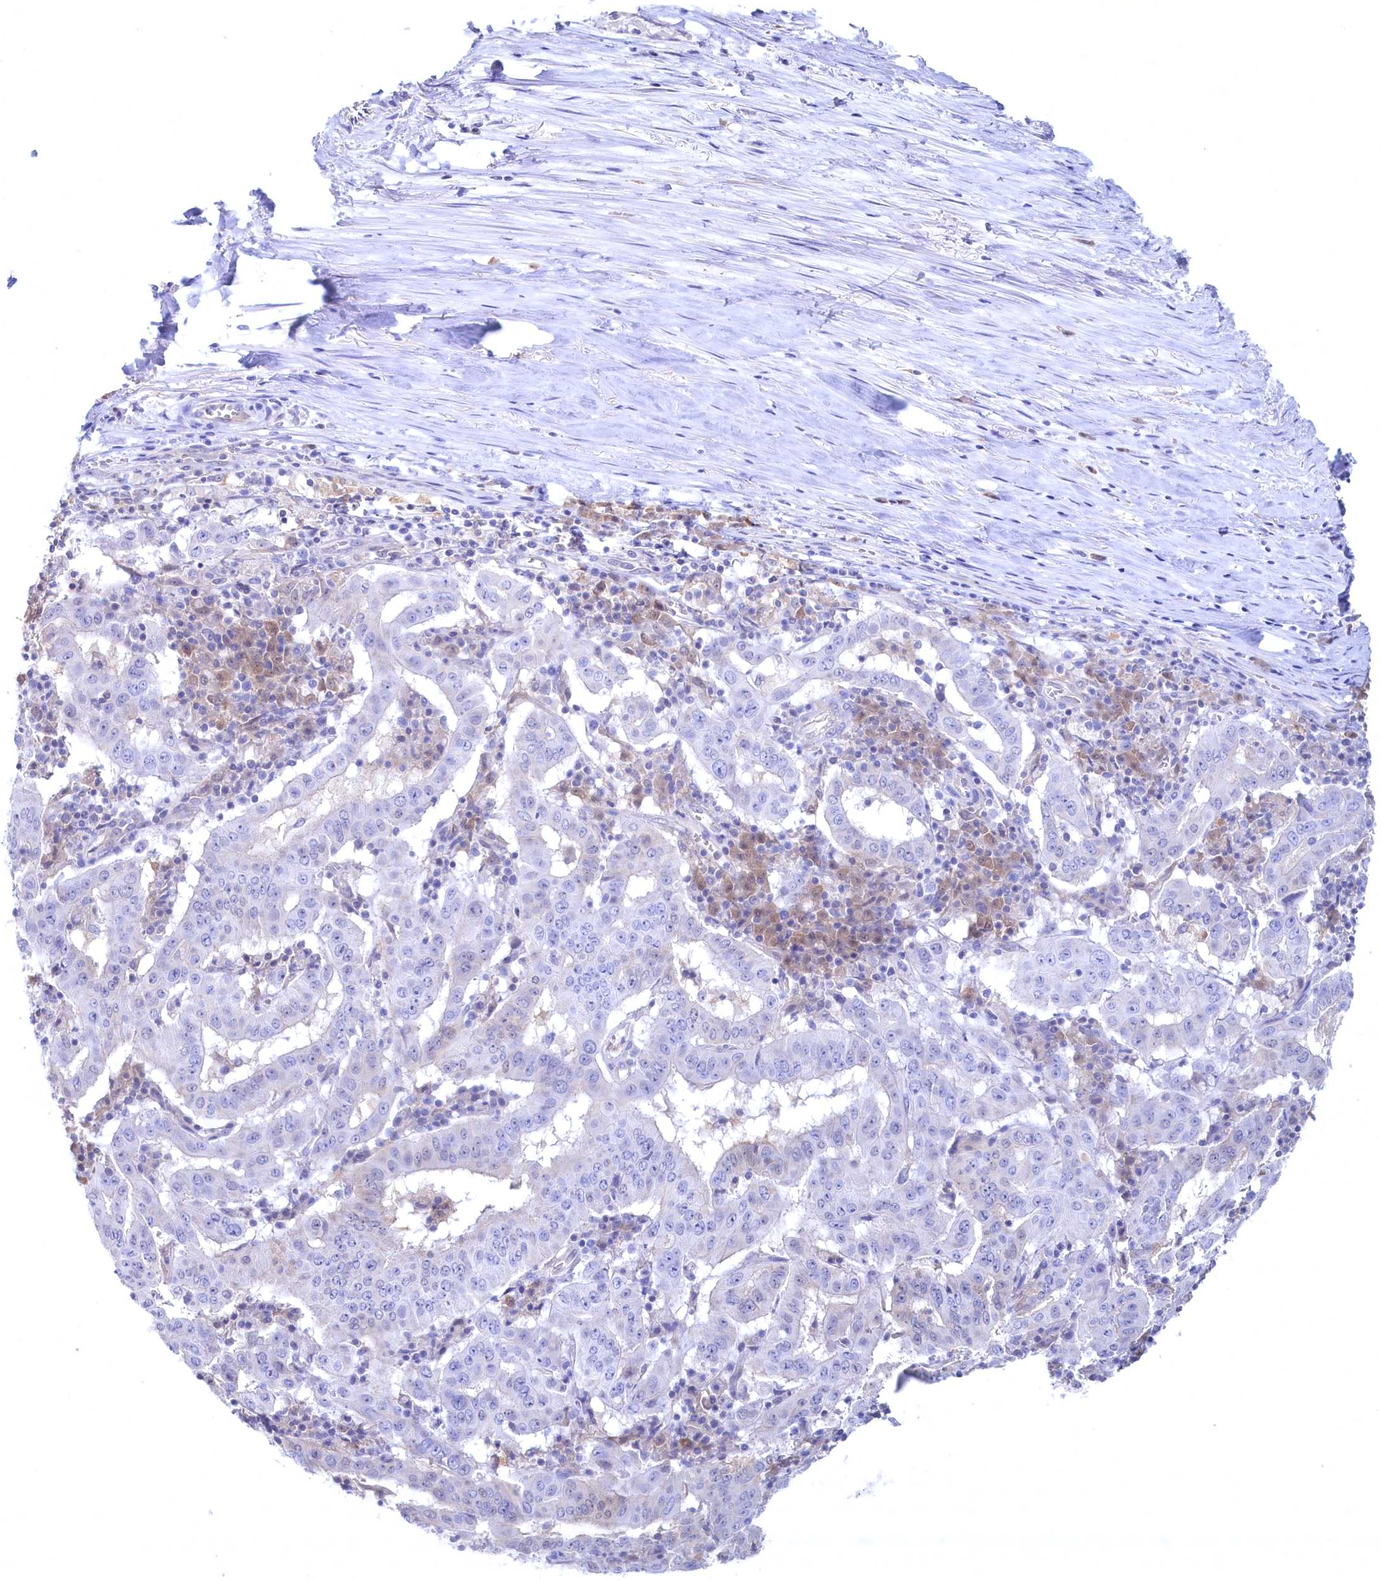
{"staining": {"intensity": "negative", "quantity": "none", "location": "none"}, "tissue": "pancreatic cancer", "cell_type": "Tumor cells", "image_type": "cancer", "snomed": [{"axis": "morphology", "description": "Adenocarcinoma, NOS"}, {"axis": "topography", "description": "Pancreas"}], "caption": "Tumor cells are negative for brown protein staining in pancreatic adenocarcinoma. Brightfield microscopy of immunohistochemistry (IHC) stained with DAB (brown) and hematoxylin (blue), captured at high magnification.", "gene": "C11orf54", "patient": {"sex": "male", "age": 63}}